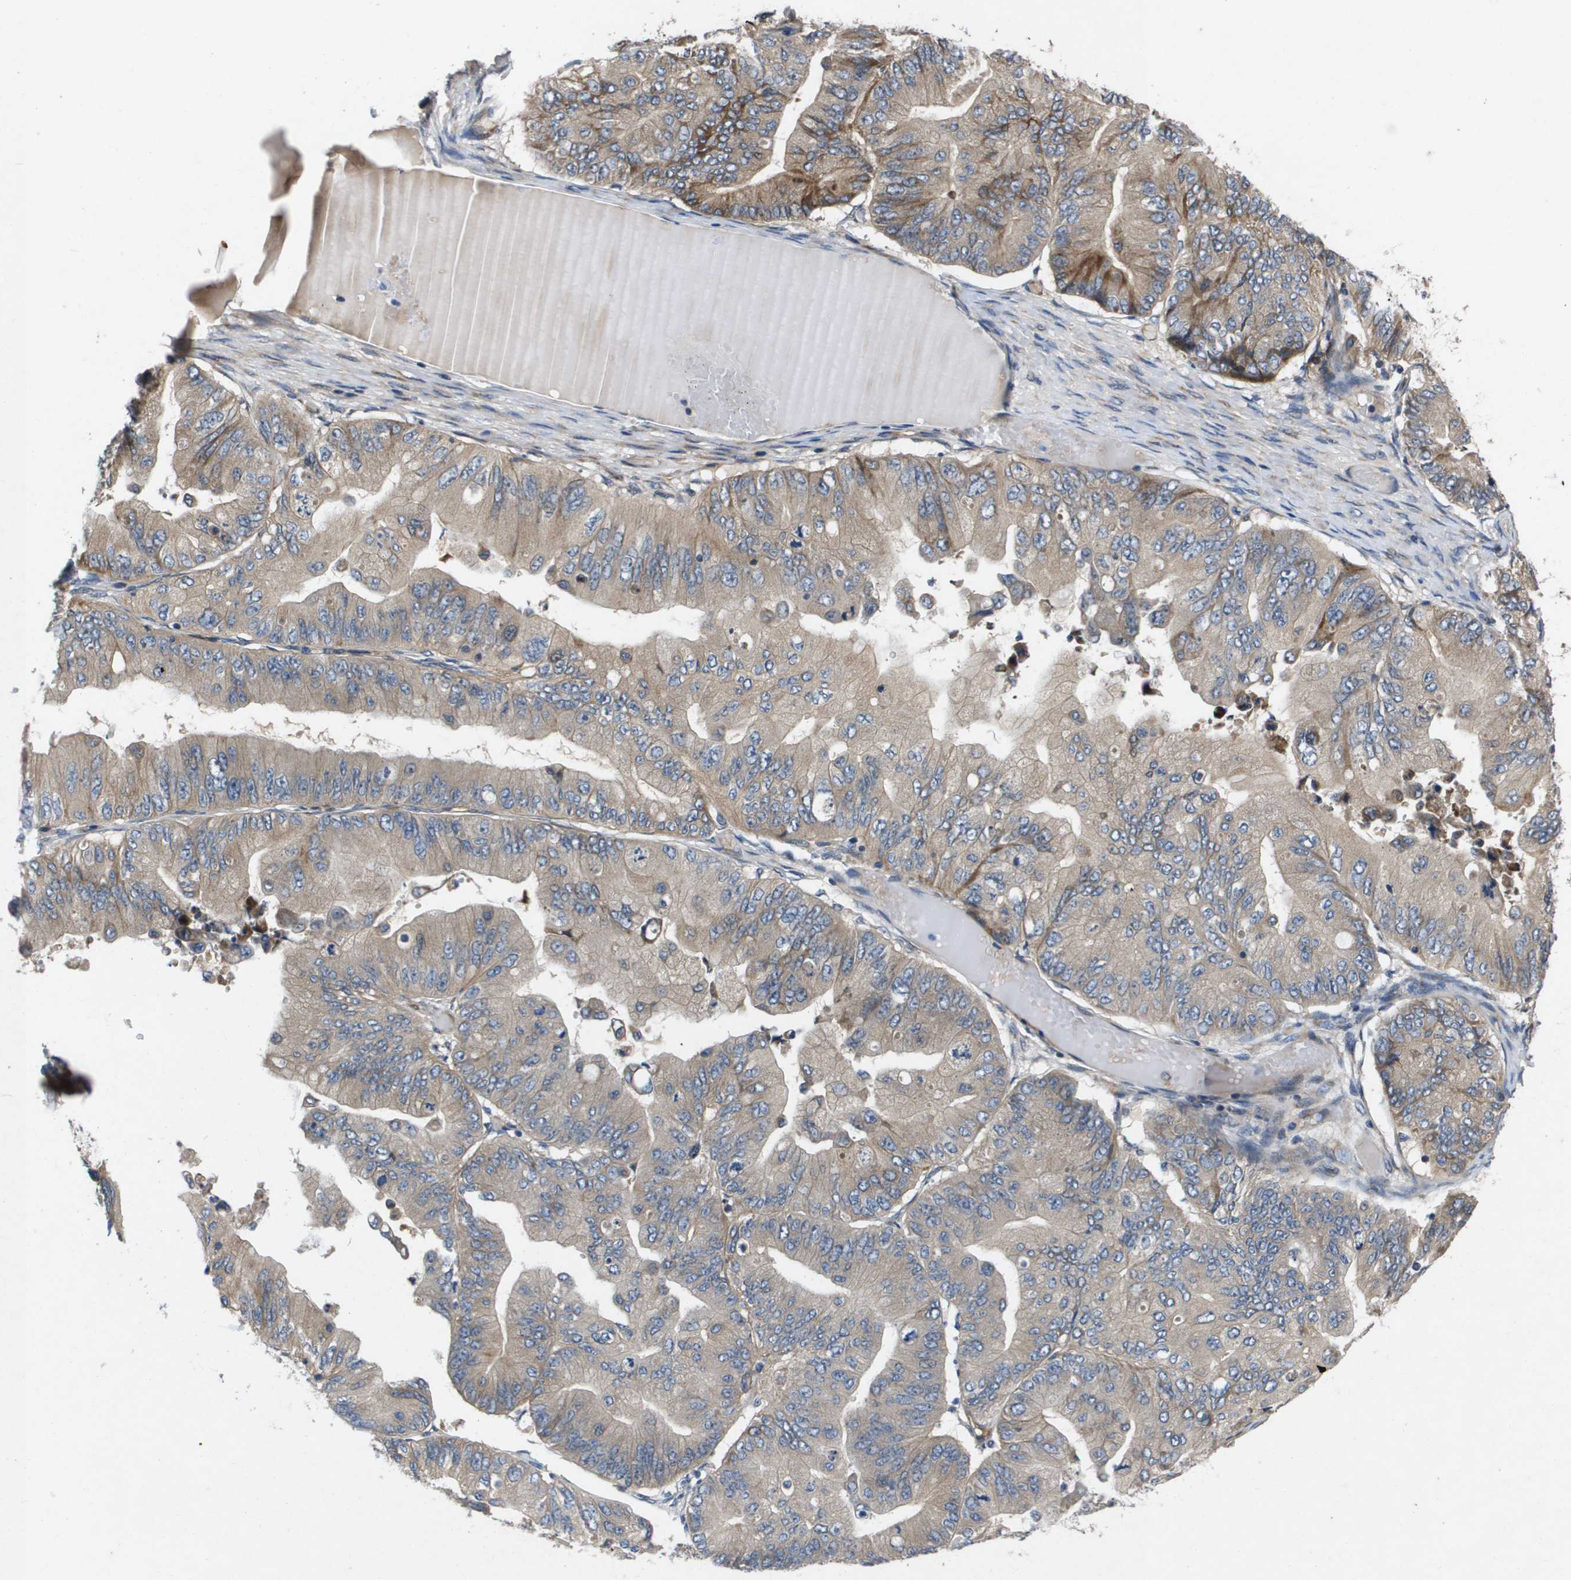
{"staining": {"intensity": "moderate", "quantity": "25%-75%", "location": "cytoplasmic/membranous"}, "tissue": "ovarian cancer", "cell_type": "Tumor cells", "image_type": "cancer", "snomed": [{"axis": "morphology", "description": "Cystadenocarcinoma, mucinous, NOS"}, {"axis": "topography", "description": "Ovary"}], "caption": "Protein staining of ovarian cancer tissue displays moderate cytoplasmic/membranous staining in approximately 25%-75% of tumor cells. (Brightfield microscopy of DAB IHC at high magnification).", "gene": "ENTPD2", "patient": {"sex": "female", "age": 61}}